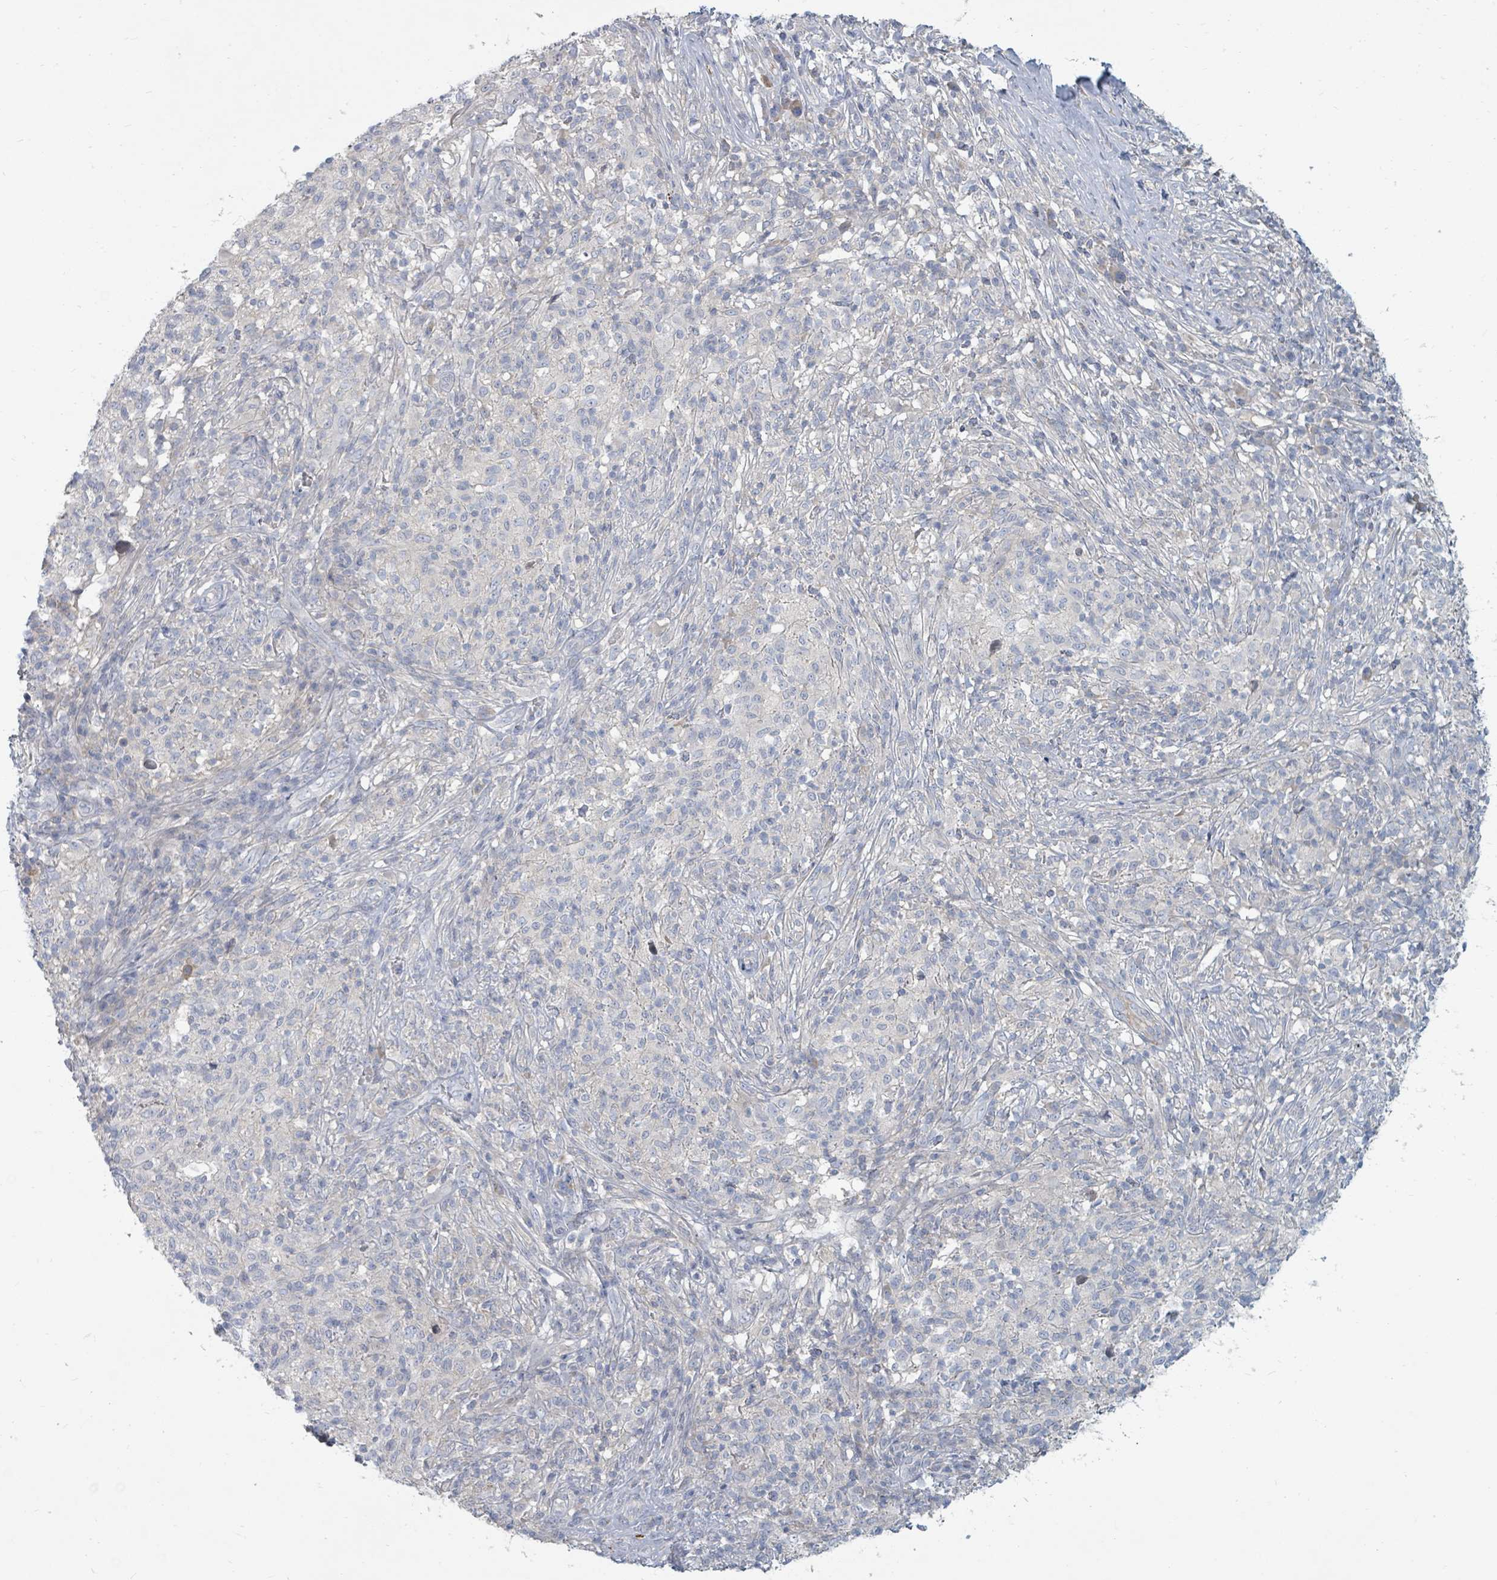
{"staining": {"intensity": "negative", "quantity": "none", "location": "none"}, "tissue": "melanoma", "cell_type": "Tumor cells", "image_type": "cancer", "snomed": [{"axis": "morphology", "description": "Malignant melanoma, NOS"}, {"axis": "topography", "description": "Skin"}], "caption": "There is no significant staining in tumor cells of malignant melanoma.", "gene": "ARGFX", "patient": {"sex": "male", "age": 66}}